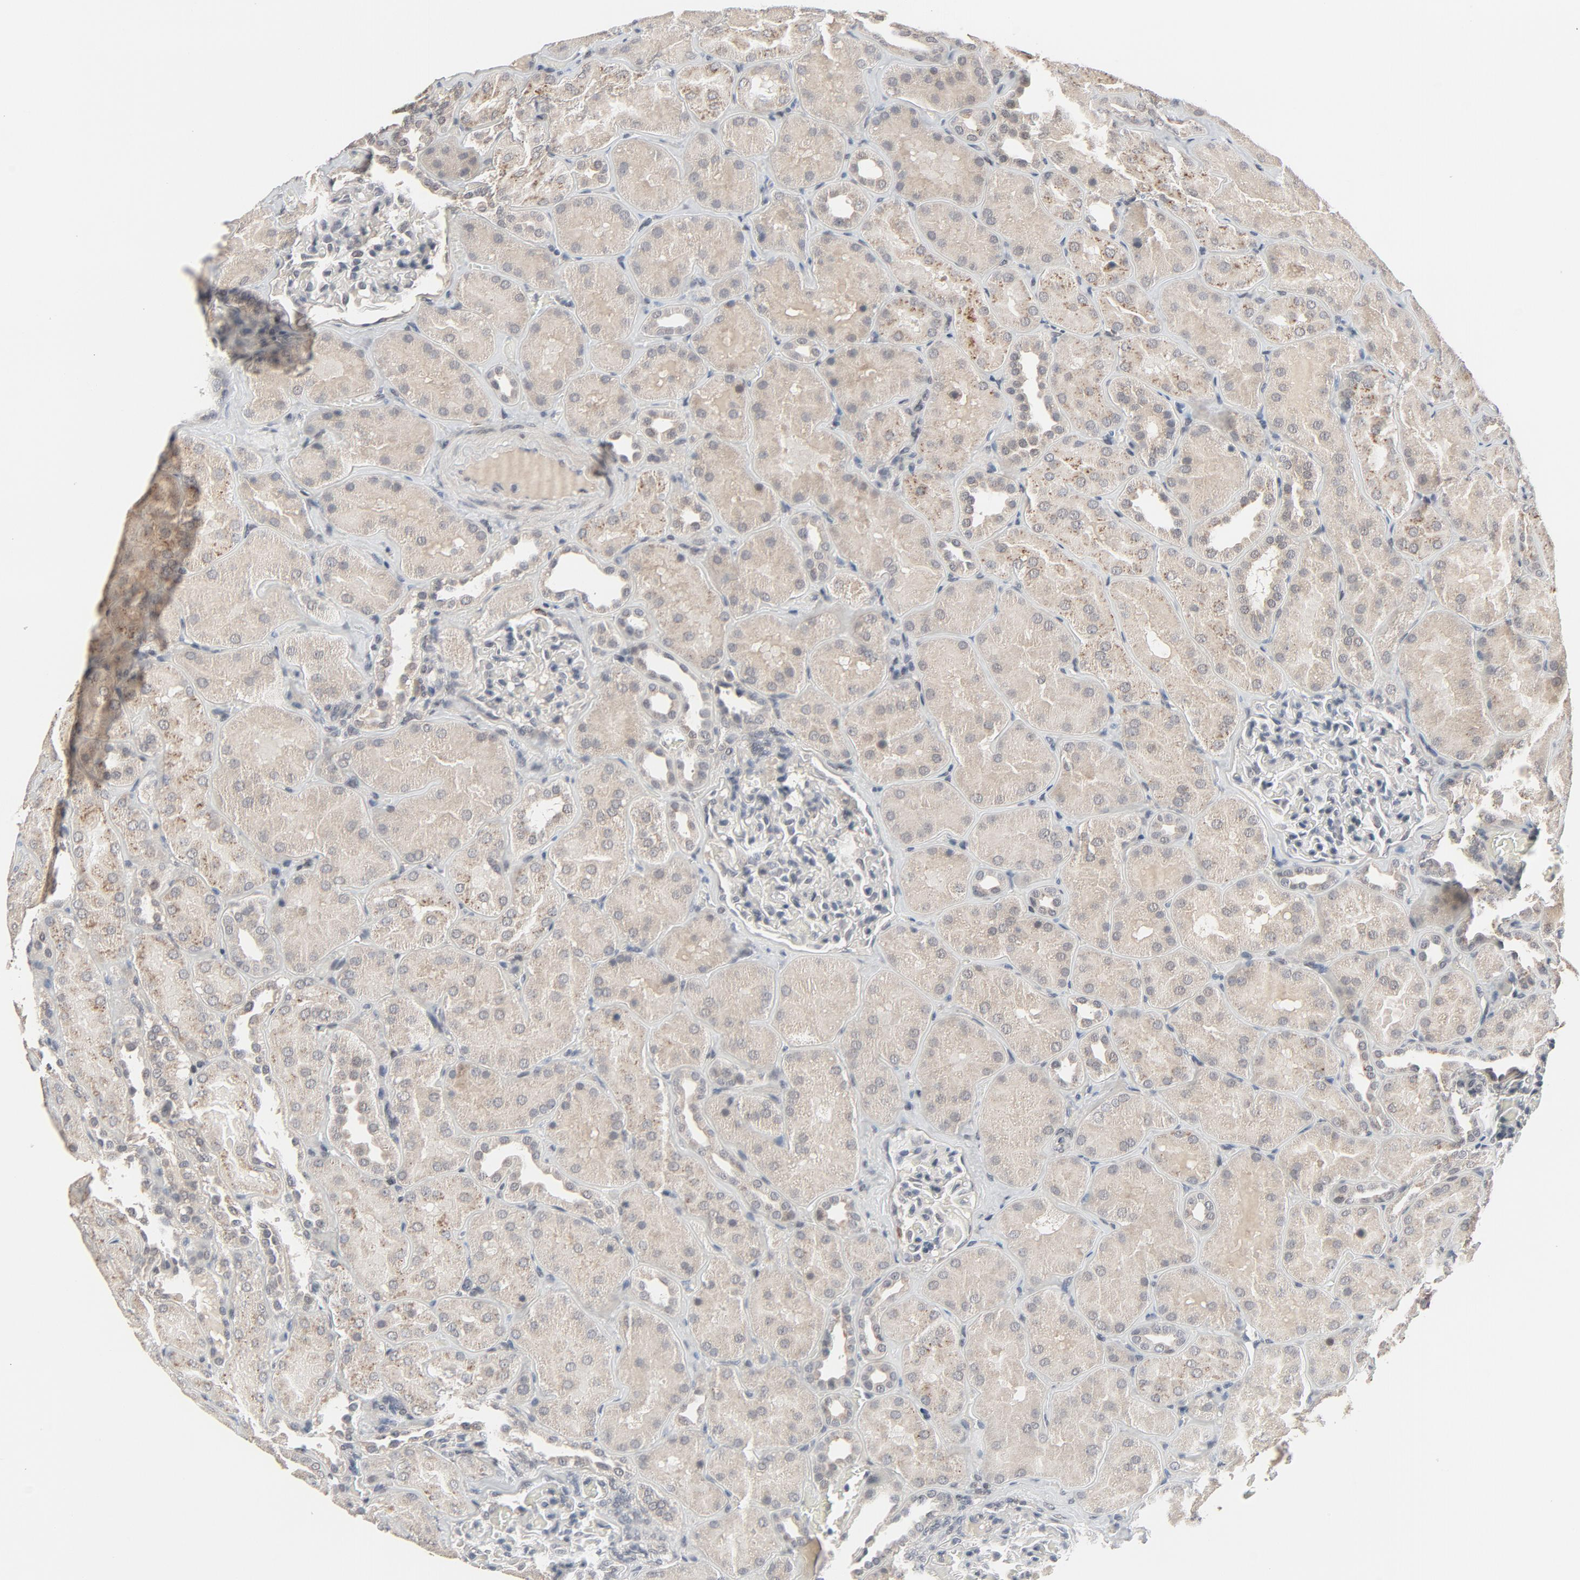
{"staining": {"intensity": "negative", "quantity": "none", "location": "none"}, "tissue": "kidney", "cell_type": "Cells in glomeruli", "image_type": "normal", "snomed": [{"axis": "morphology", "description": "Normal tissue, NOS"}, {"axis": "topography", "description": "Kidney"}], "caption": "IHC of benign kidney exhibits no positivity in cells in glomeruli.", "gene": "MT3", "patient": {"sex": "male", "age": 28}}